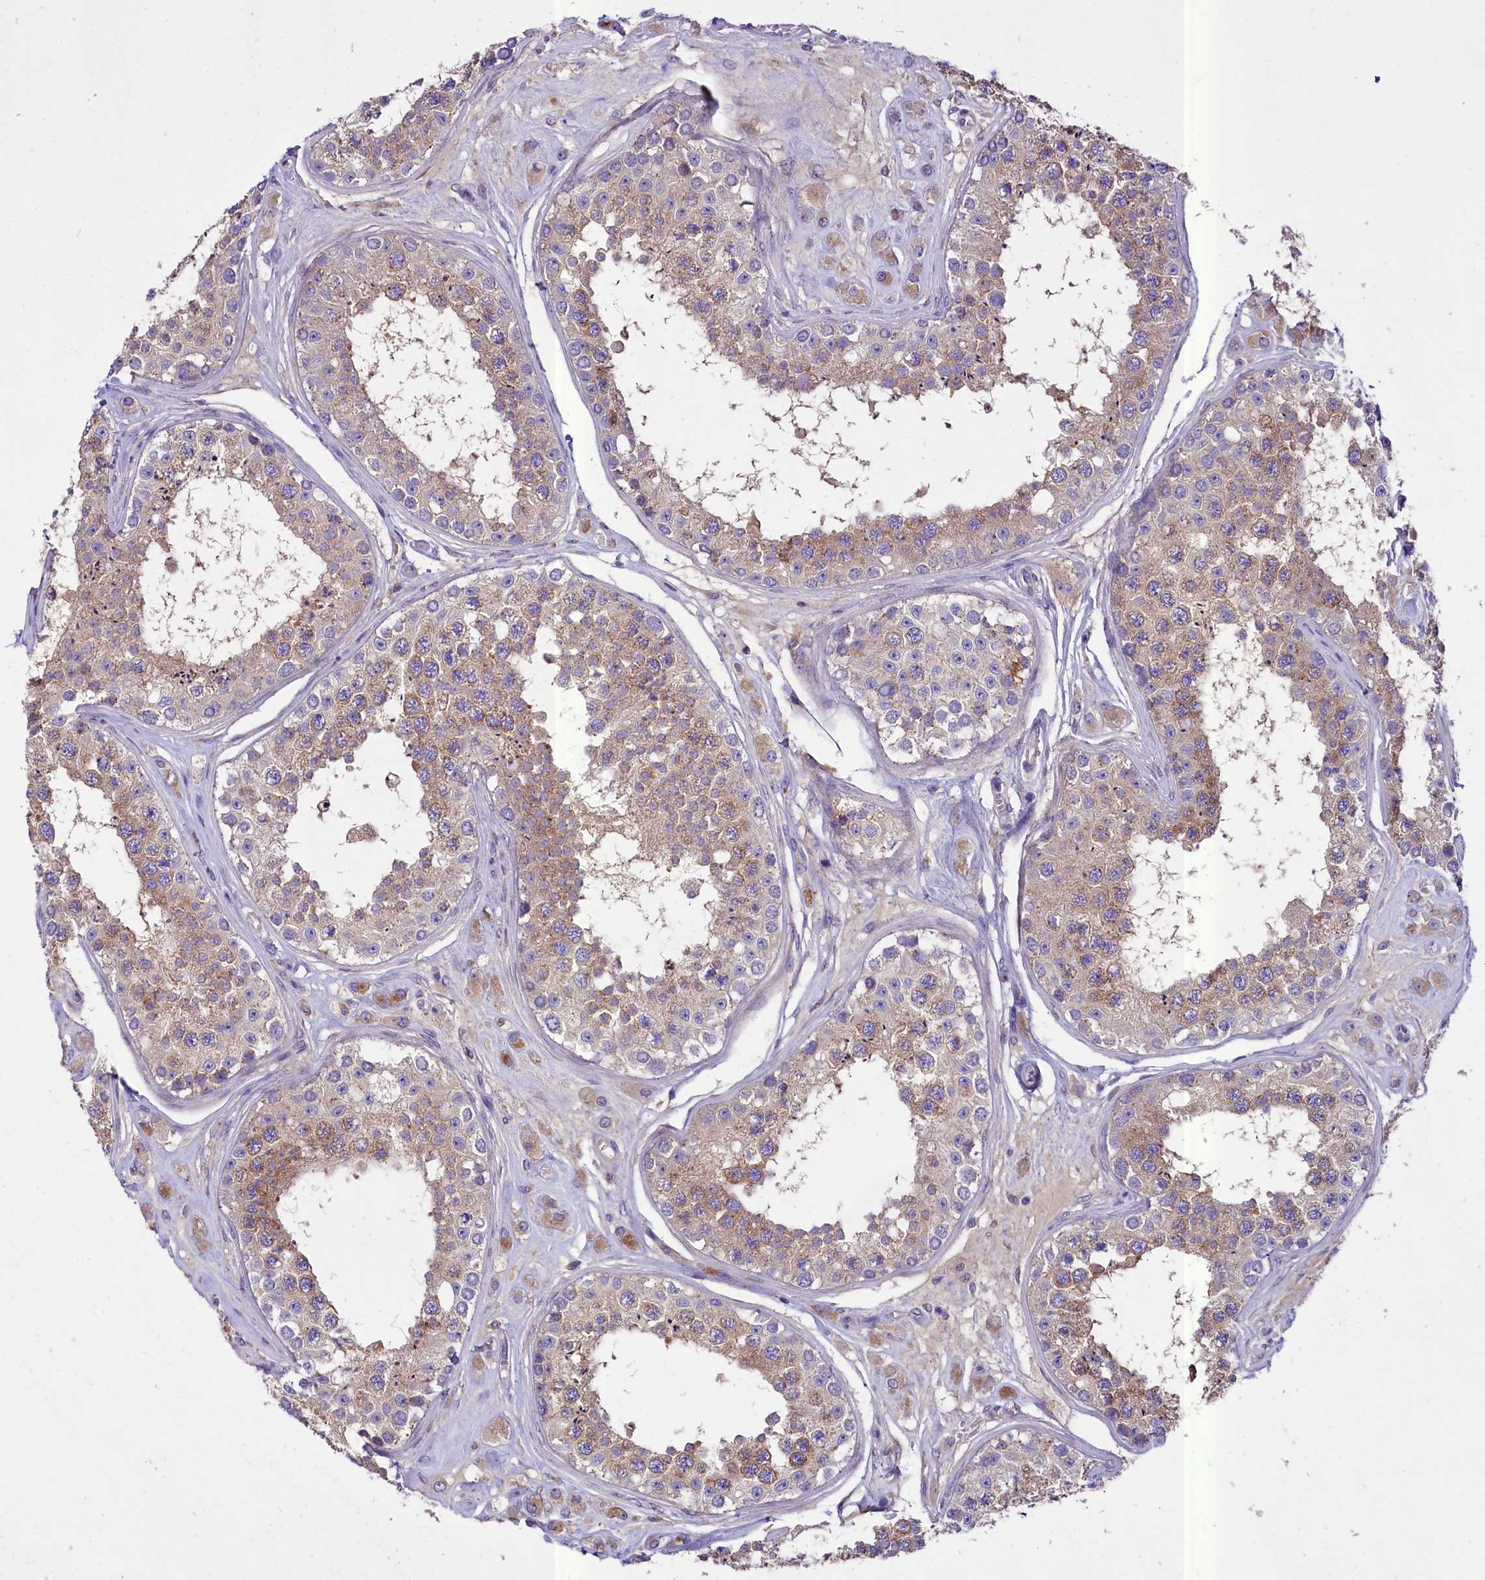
{"staining": {"intensity": "moderate", "quantity": ">75%", "location": "cytoplasmic/membranous"}, "tissue": "testis", "cell_type": "Cells in seminiferous ducts", "image_type": "normal", "snomed": [{"axis": "morphology", "description": "Normal tissue, NOS"}, {"axis": "topography", "description": "Testis"}], "caption": "Immunohistochemistry micrograph of normal testis stained for a protein (brown), which demonstrates medium levels of moderate cytoplasmic/membranous staining in about >75% of cells in seminiferous ducts.", "gene": "PEMT", "patient": {"sex": "male", "age": 25}}